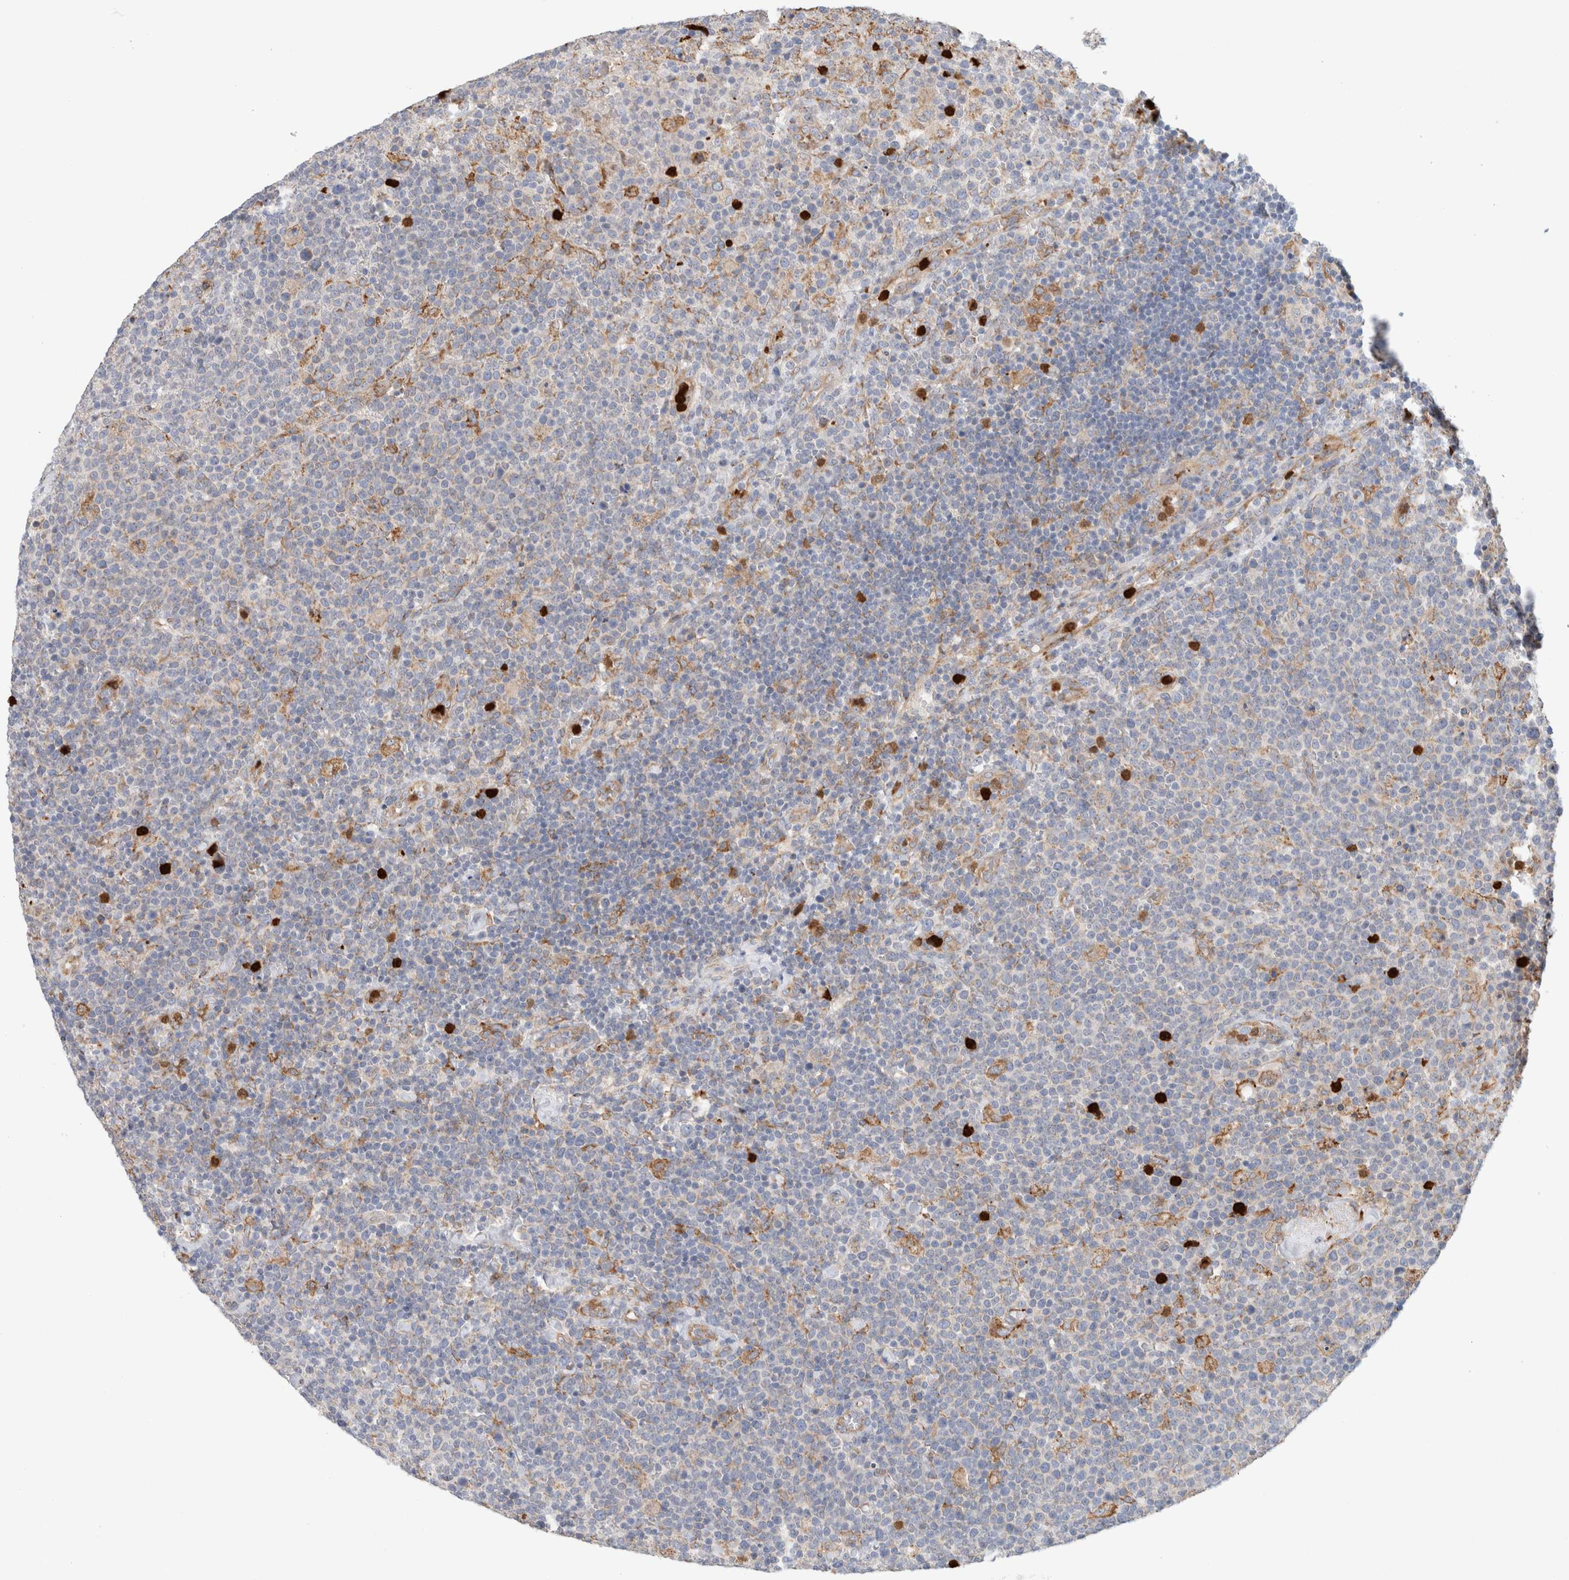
{"staining": {"intensity": "weak", "quantity": "25%-75%", "location": "cytoplasmic/membranous"}, "tissue": "lymphoma", "cell_type": "Tumor cells", "image_type": "cancer", "snomed": [{"axis": "morphology", "description": "Malignant lymphoma, non-Hodgkin's type, High grade"}, {"axis": "topography", "description": "Lymph node"}], "caption": "Tumor cells exhibit low levels of weak cytoplasmic/membranous positivity in about 25%-75% of cells in malignant lymphoma, non-Hodgkin's type (high-grade). The staining is performed using DAB brown chromogen to label protein expression. The nuclei are counter-stained blue using hematoxylin.", "gene": "P4HA1", "patient": {"sex": "male", "age": 61}}